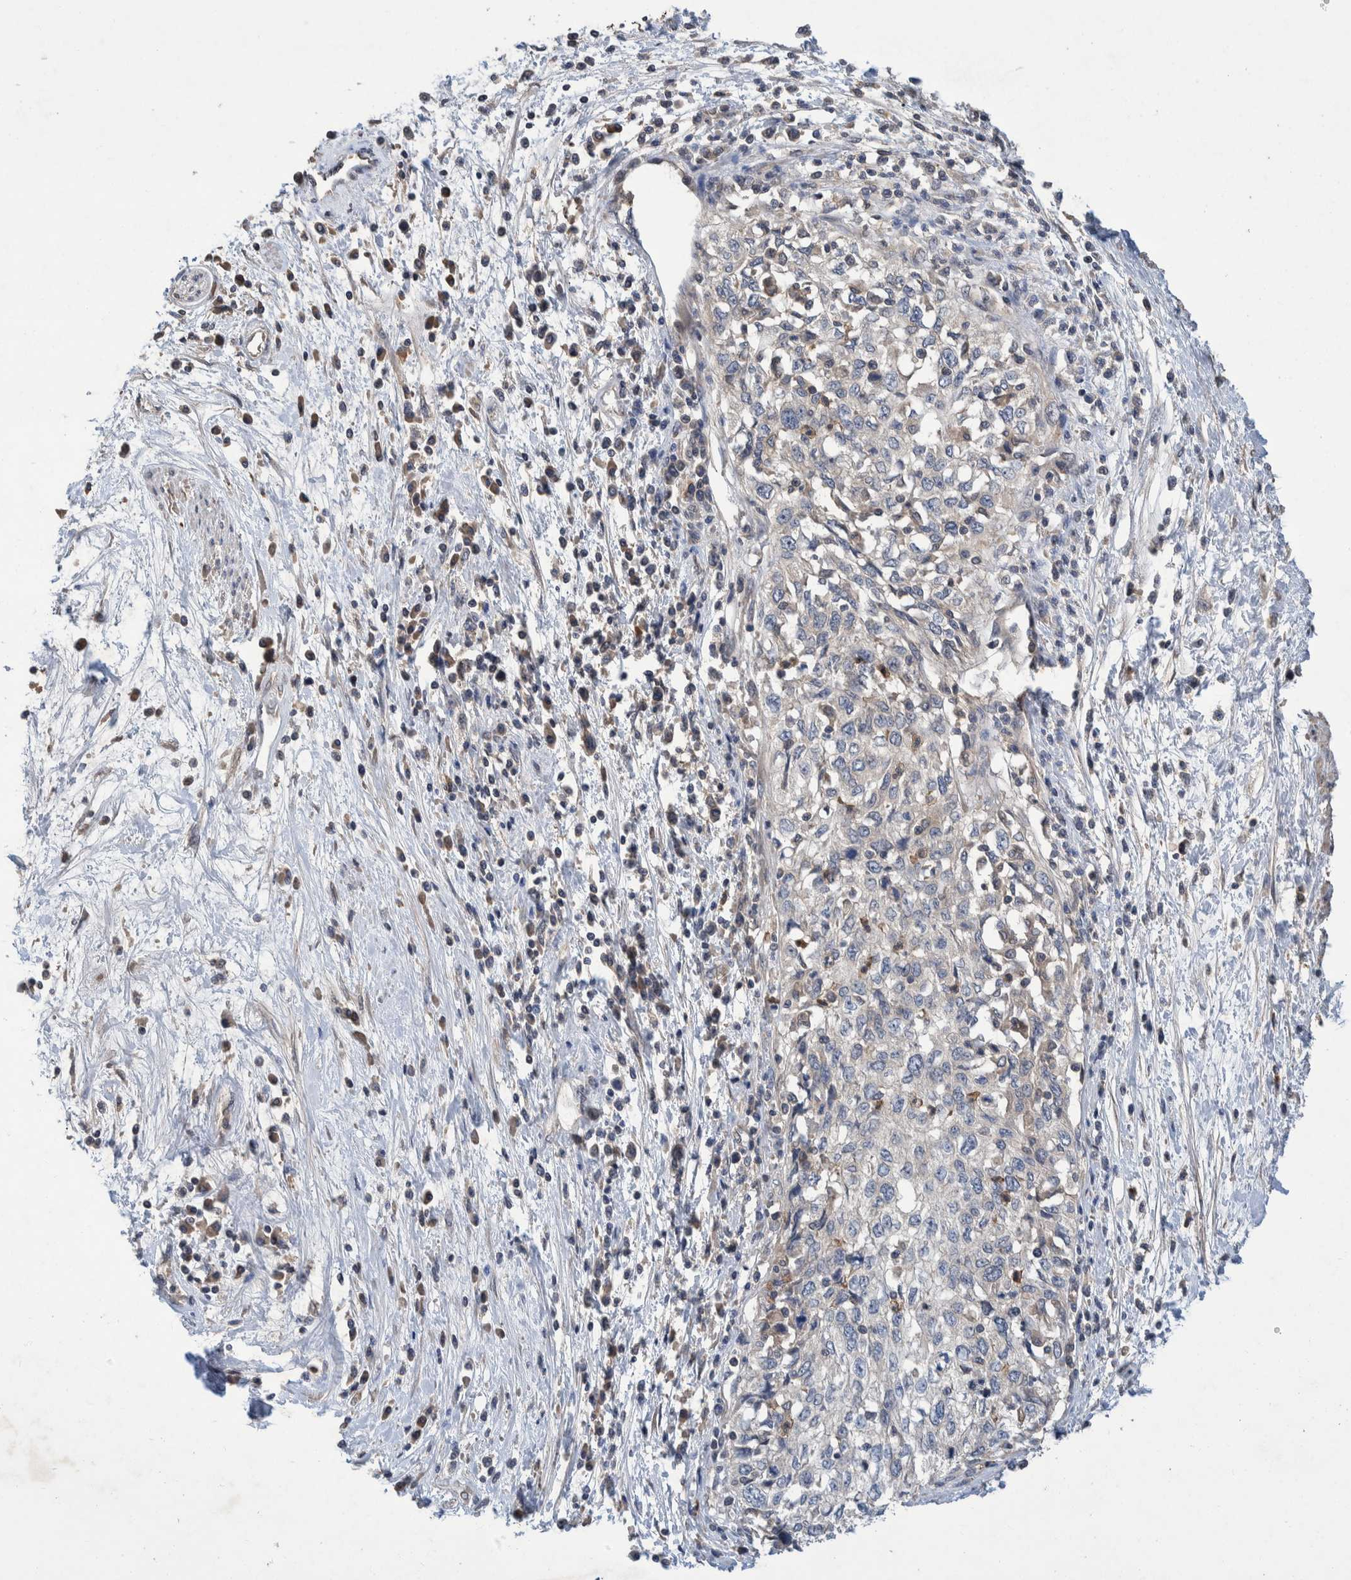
{"staining": {"intensity": "negative", "quantity": "none", "location": "none"}, "tissue": "cervical cancer", "cell_type": "Tumor cells", "image_type": "cancer", "snomed": [{"axis": "morphology", "description": "Squamous cell carcinoma, NOS"}, {"axis": "topography", "description": "Cervix"}], "caption": "The immunohistochemistry (IHC) image has no significant staining in tumor cells of cervical squamous cell carcinoma tissue.", "gene": "PLPBP", "patient": {"sex": "female", "age": 57}}